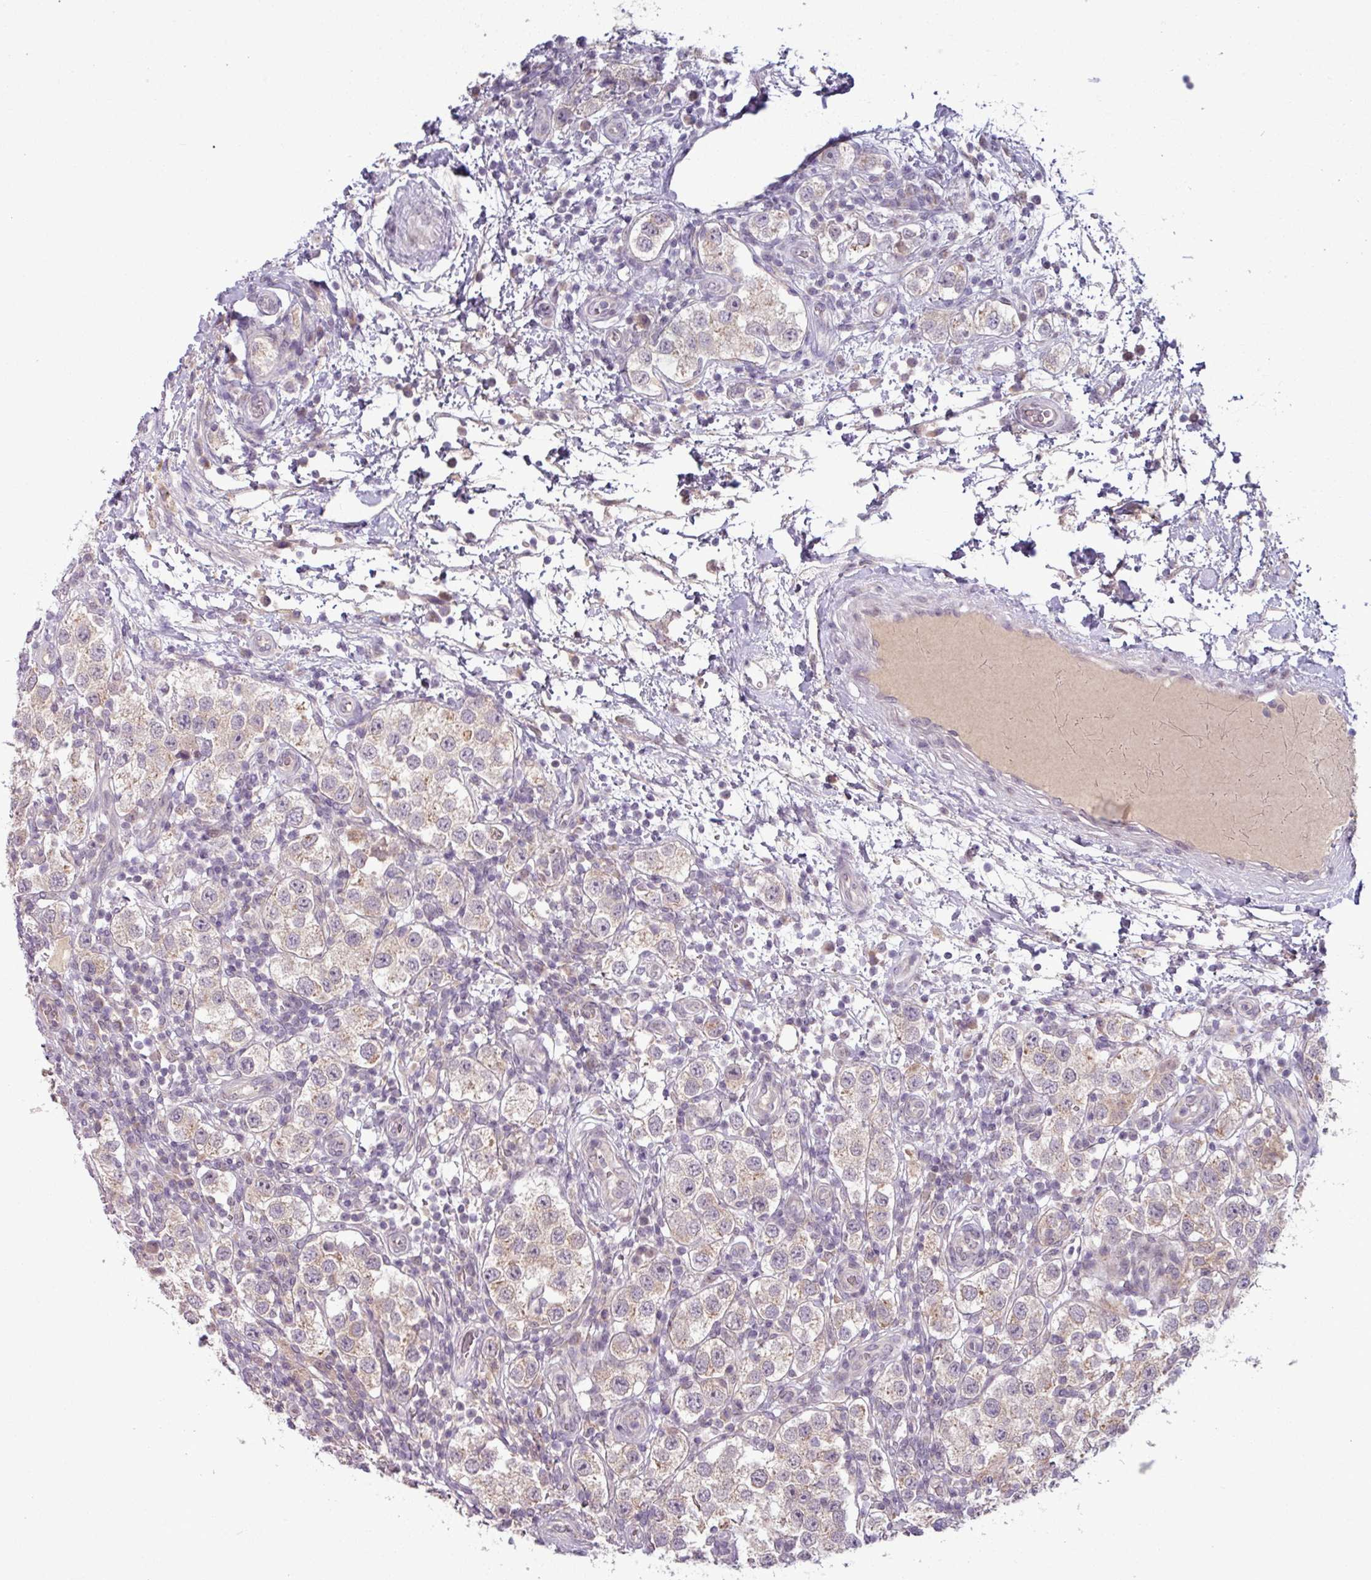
{"staining": {"intensity": "weak", "quantity": ">75%", "location": "cytoplasmic/membranous"}, "tissue": "testis cancer", "cell_type": "Tumor cells", "image_type": "cancer", "snomed": [{"axis": "morphology", "description": "Seminoma, NOS"}, {"axis": "topography", "description": "Testis"}], "caption": "Immunohistochemical staining of human testis cancer (seminoma) demonstrates low levels of weak cytoplasmic/membranous expression in about >75% of tumor cells.", "gene": "OGFOD3", "patient": {"sex": "male", "age": 37}}